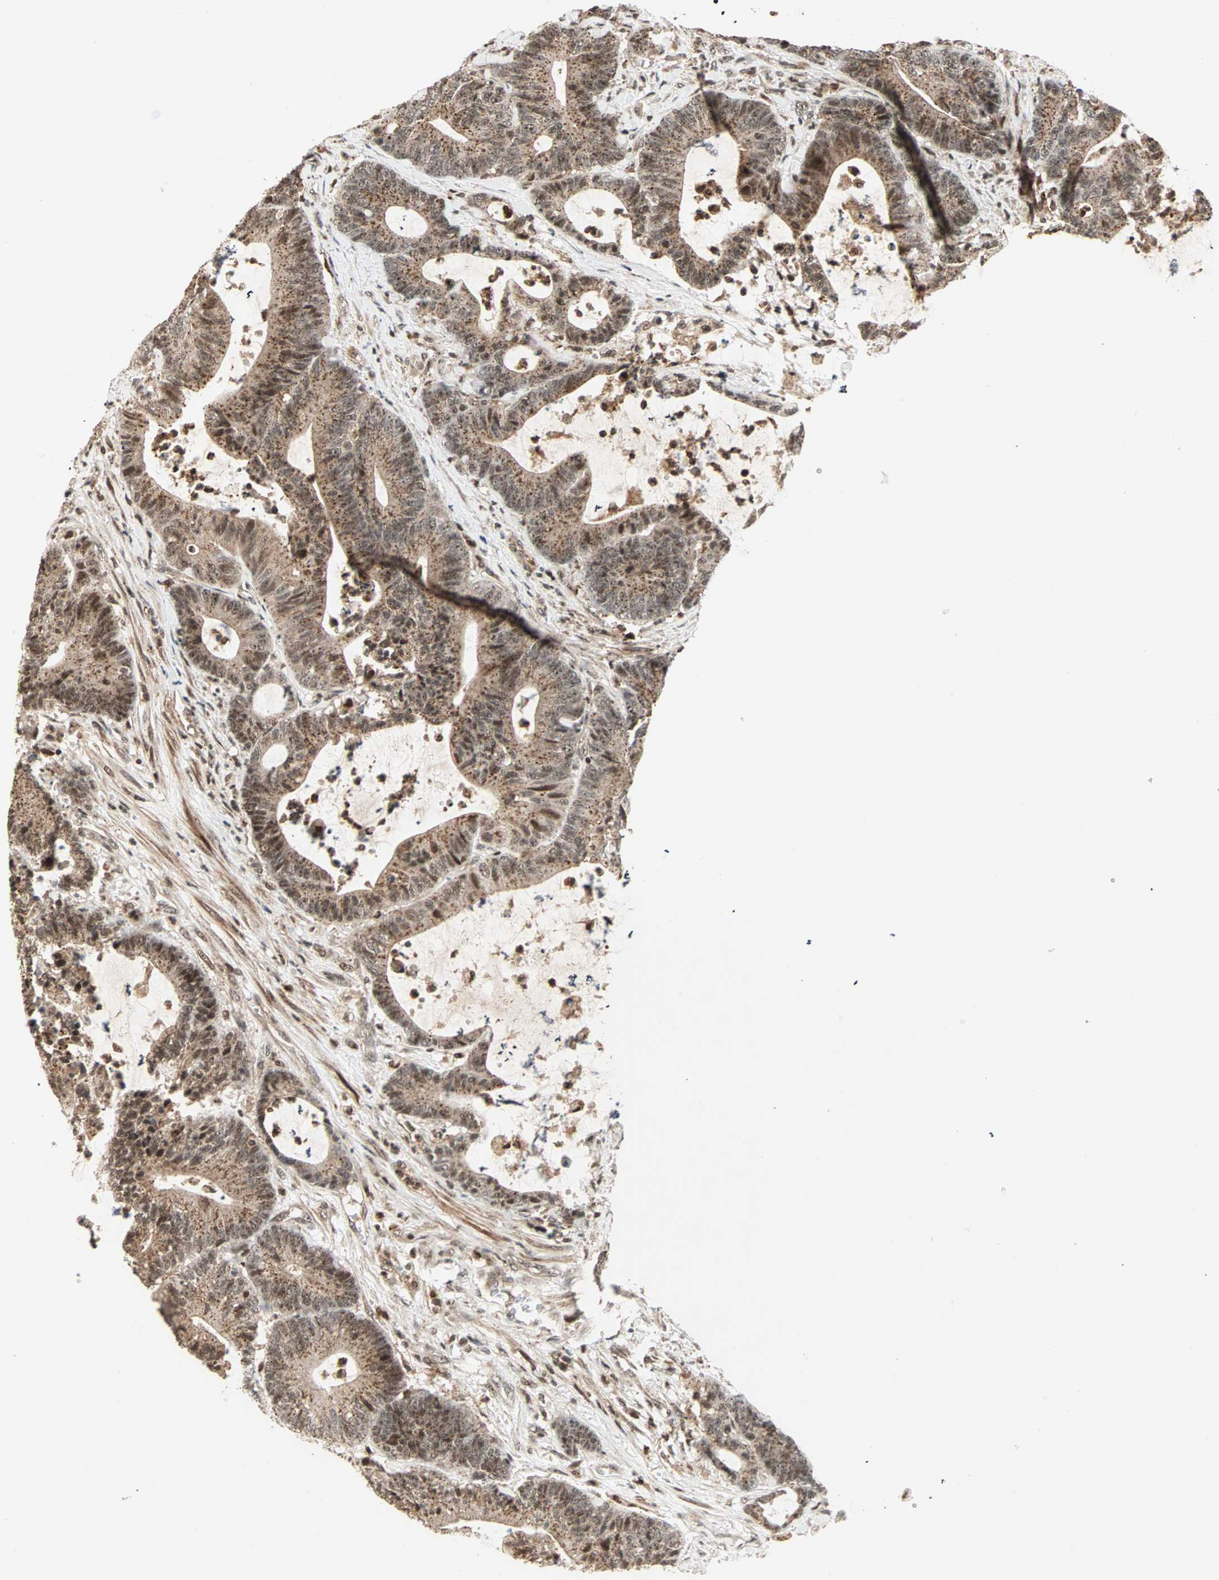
{"staining": {"intensity": "moderate", "quantity": ">75%", "location": "cytoplasmic/membranous,nuclear"}, "tissue": "colorectal cancer", "cell_type": "Tumor cells", "image_type": "cancer", "snomed": [{"axis": "morphology", "description": "Adenocarcinoma, NOS"}, {"axis": "topography", "description": "Colon"}], "caption": "A histopathology image of human adenocarcinoma (colorectal) stained for a protein demonstrates moderate cytoplasmic/membranous and nuclear brown staining in tumor cells.", "gene": "ZBED9", "patient": {"sex": "female", "age": 84}}